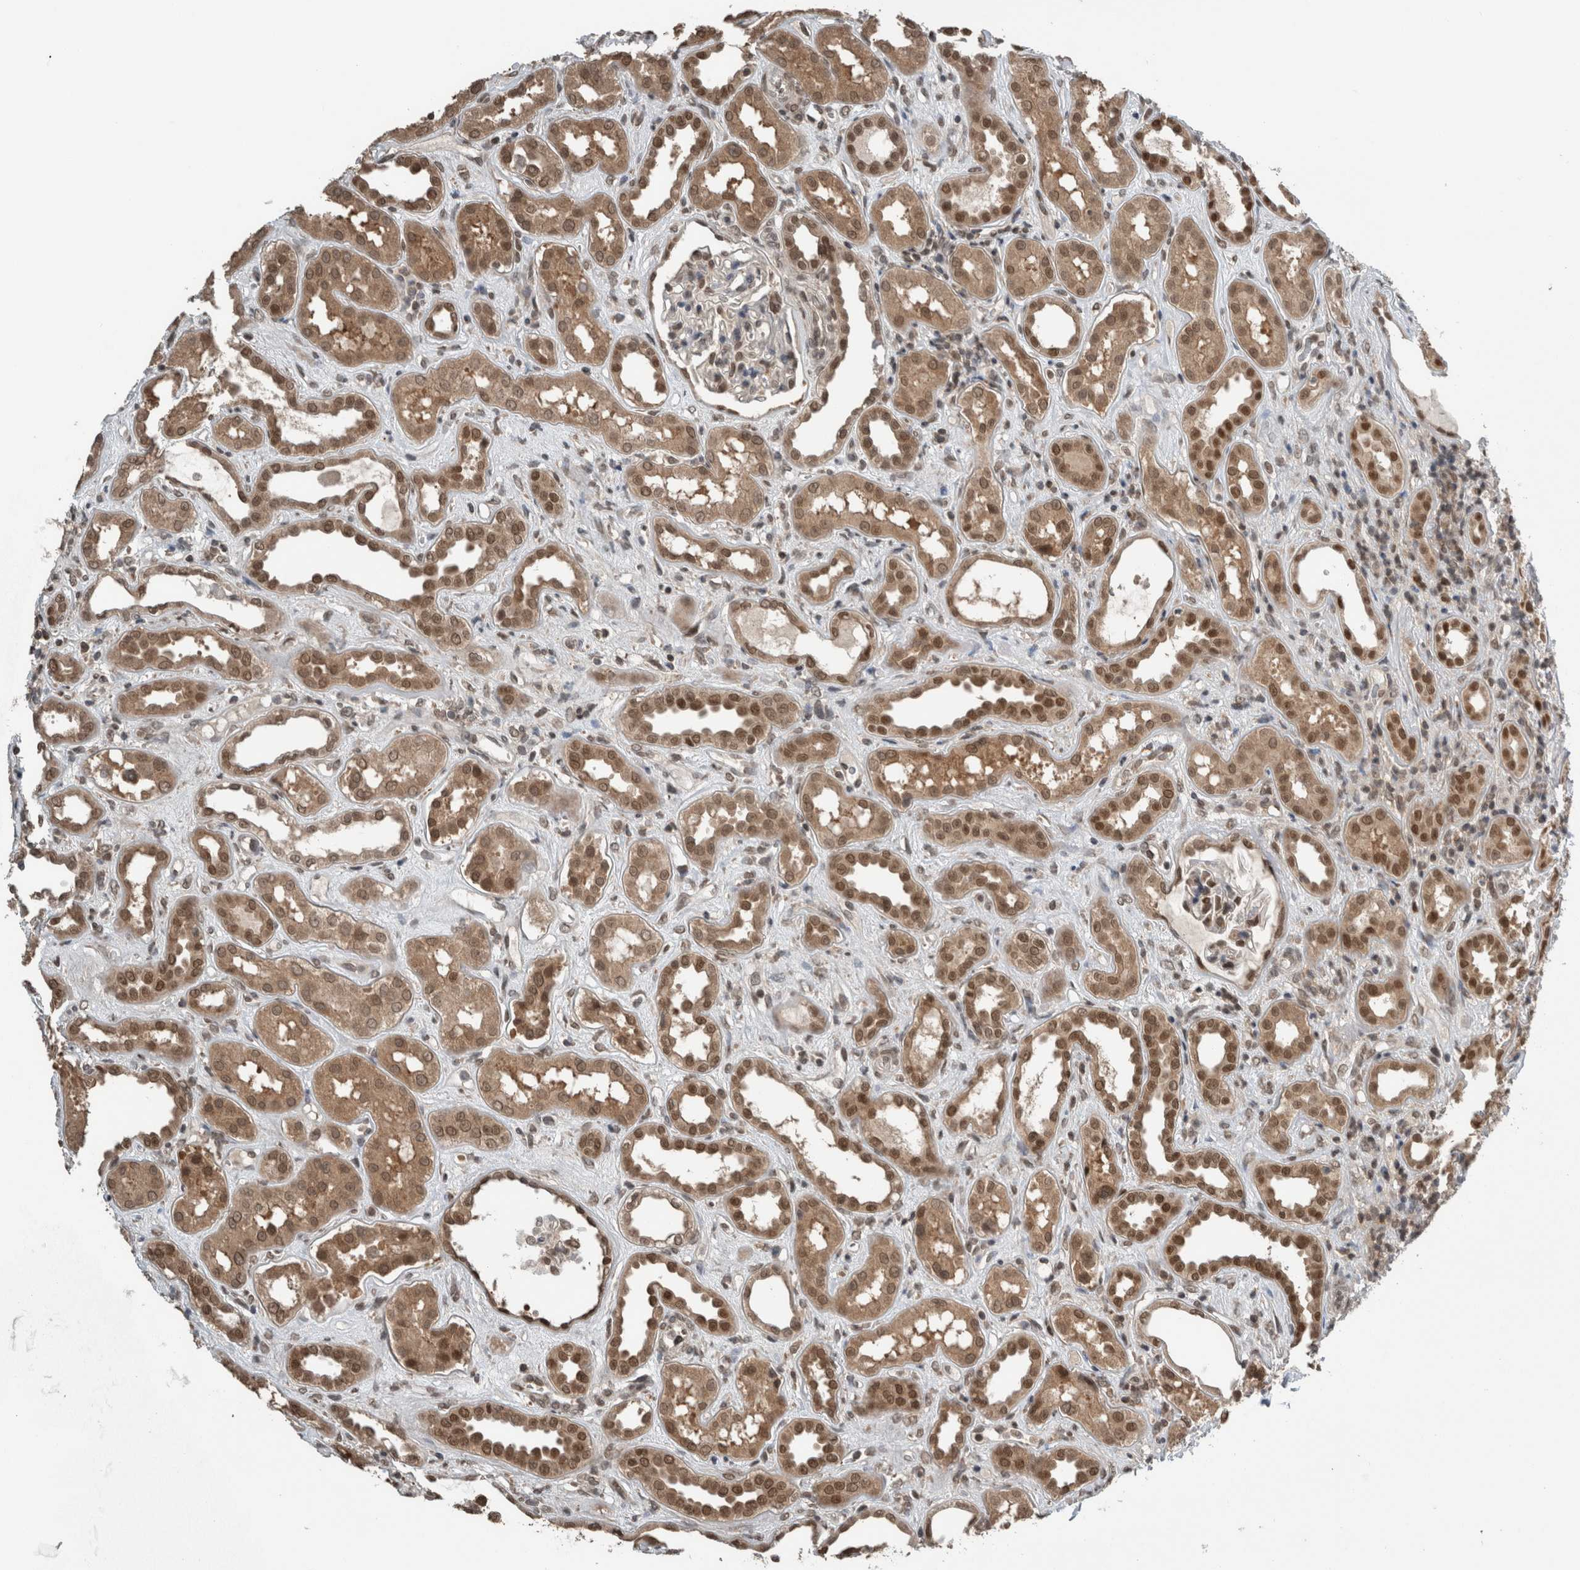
{"staining": {"intensity": "strong", "quantity": "25%-75%", "location": "nuclear"}, "tissue": "kidney", "cell_type": "Cells in glomeruli", "image_type": "normal", "snomed": [{"axis": "morphology", "description": "Normal tissue, NOS"}, {"axis": "topography", "description": "Kidney"}], "caption": "IHC micrograph of unremarkable kidney stained for a protein (brown), which shows high levels of strong nuclear staining in approximately 25%-75% of cells in glomeruli.", "gene": "SPAG7", "patient": {"sex": "male", "age": 59}}